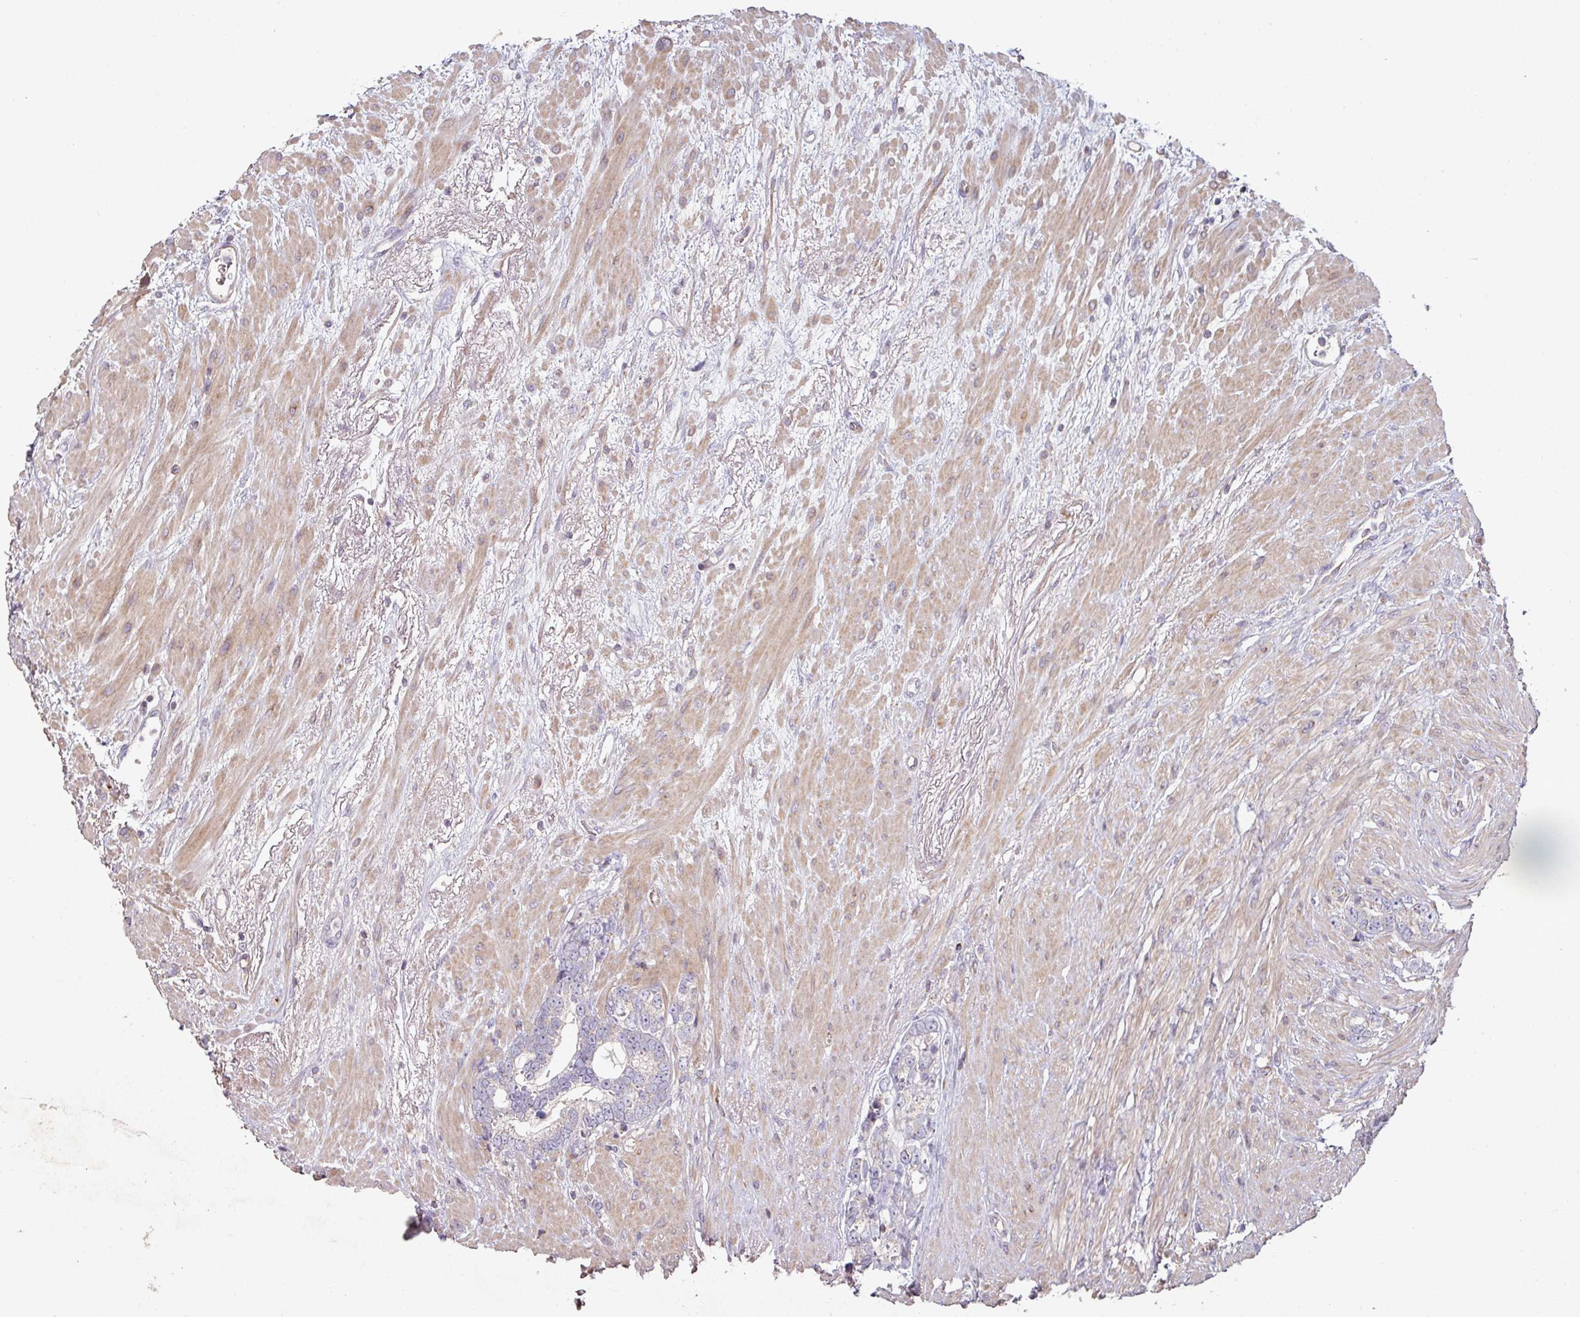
{"staining": {"intensity": "negative", "quantity": "none", "location": "none"}, "tissue": "prostate cancer", "cell_type": "Tumor cells", "image_type": "cancer", "snomed": [{"axis": "morphology", "description": "Adenocarcinoma, High grade"}, {"axis": "topography", "description": "Prostate"}], "caption": "Histopathology image shows no protein expression in tumor cells of prostate cancer (adenocarcinoma (high-grade)) tissue.", "gene": "RPL23A", "patient": {"sex": "male", "age": 74}}